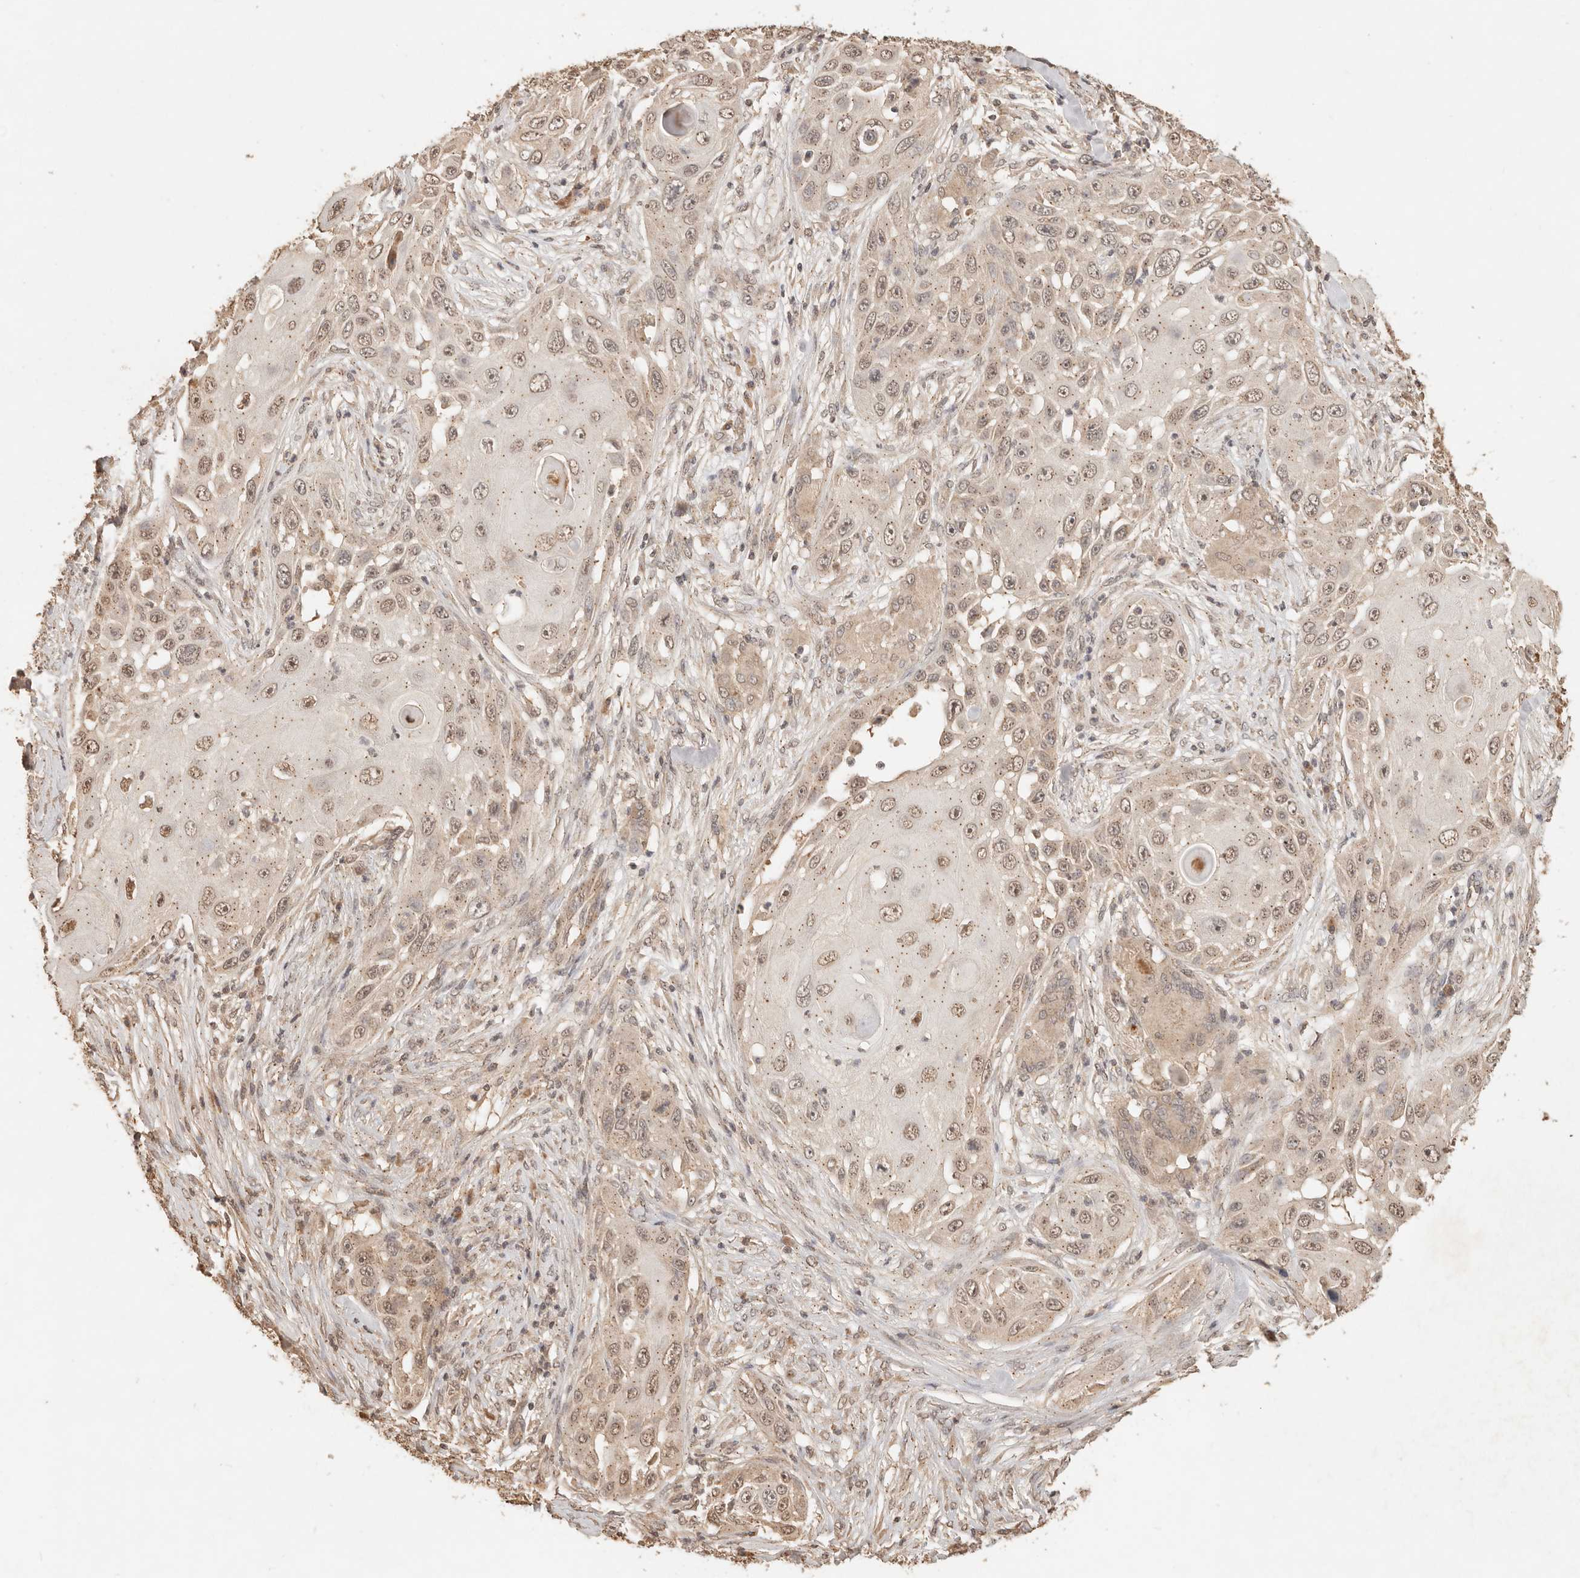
{"staining": {"intensity": "weak", "quantity": ">75%", "location": "cytoplasmic/membranous,nuclear"}, "tissue": "skin cancer", "cell_type": "Tumor cells", "image_type": "cancer", "snomed": [{"axis": "morphology", "description": "Squamous cell carcinoma, NOS"}, {"axis": "topography", "description": "Skin"}], "caption": "Approximately >75% of tumor cells in human skin squamous cell carcinoma reveal weak cytoplasmic/membranous and nuclear protein expression as visualized by brown immunohistochemical staining.", "gene": "LMO4", "patient": {"sex": "female", "age": 44}}